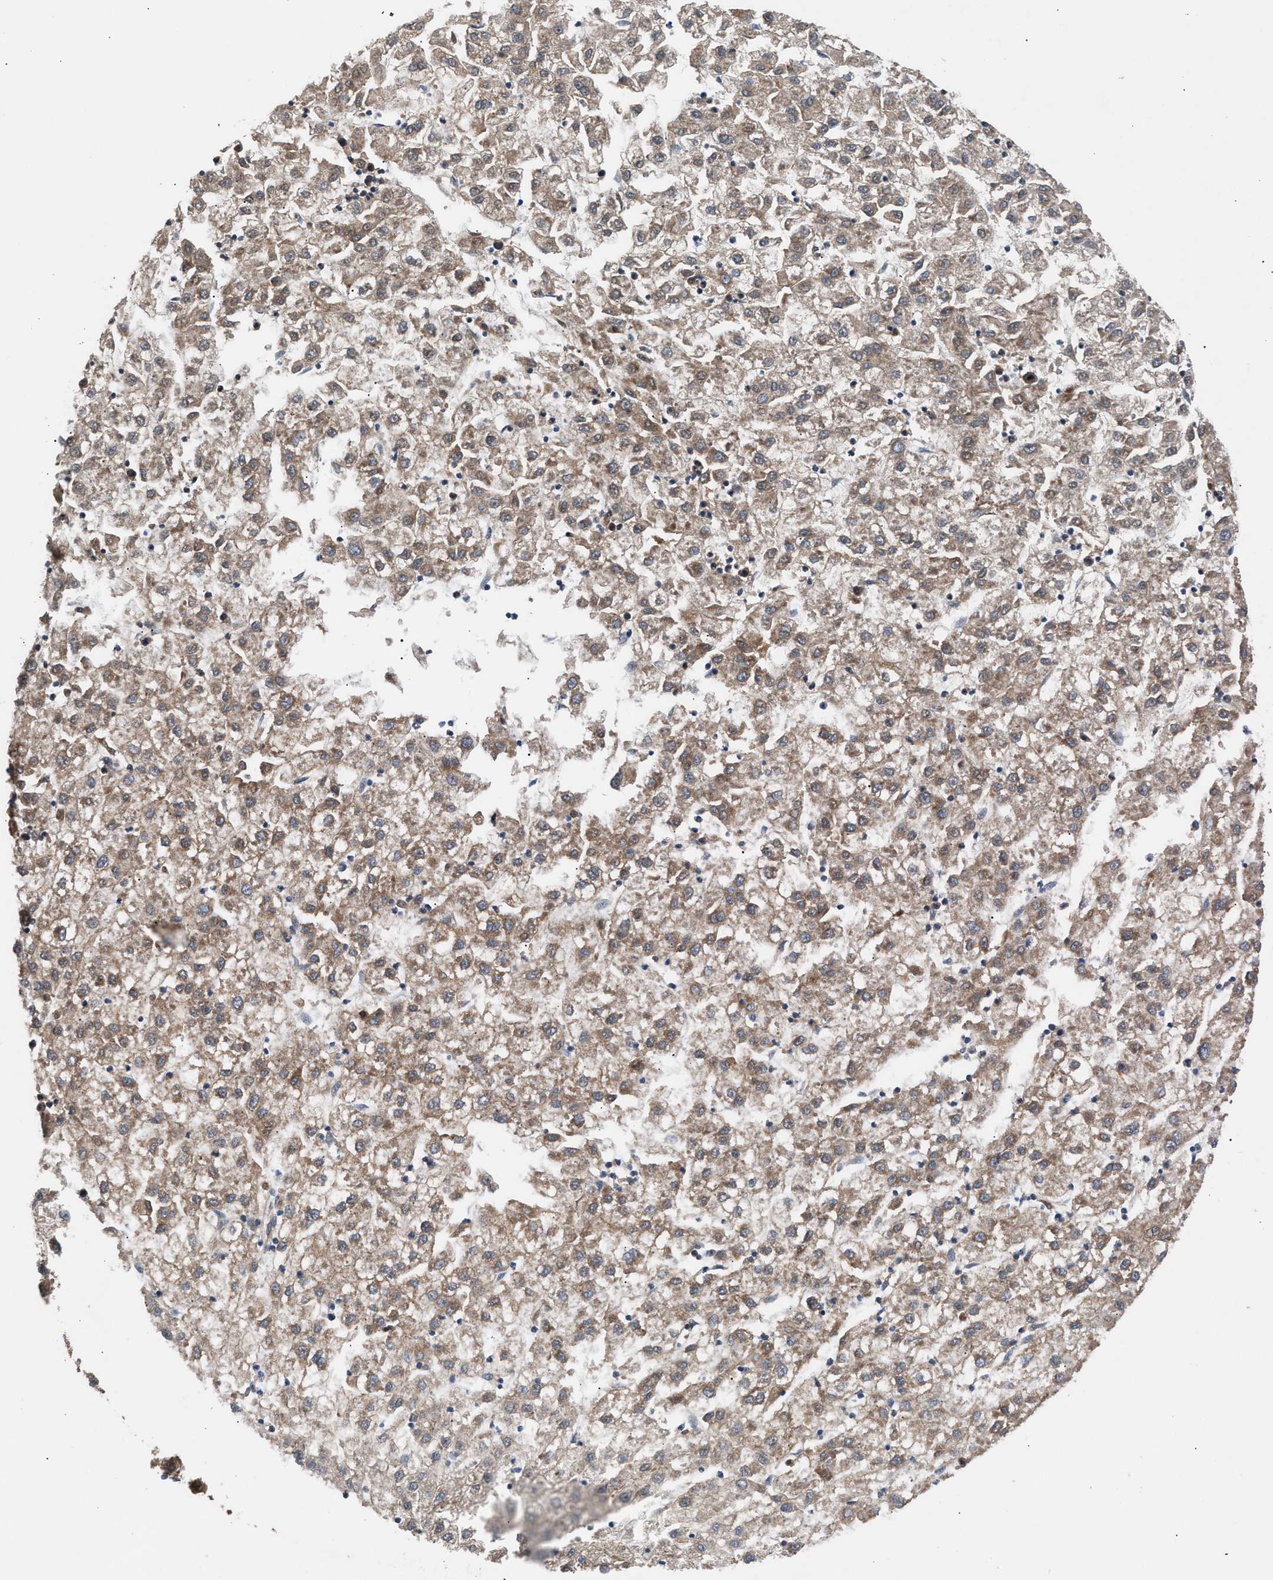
{"staining": {"intensity": "moderate", "quantity": ">75%", "location": "cytoplasmic/membranous"}, "tissue": "liver cancer", "cell_type": "Tumor cells", "image_type": "cancer", "snomed": [{"axis": "morphology", "description": "Carcinoma, Hepatocellular, NOS"}, {"axis": "topography", "description": "Liver"}], "caption": "IHC image of liver hepatocellular carcinoma stained for a protein (brown), which reveals medium levels of moderate cytoplasmic/membranous staining in about >75% of tumor cells.", "gene": "OXSM", "patient": {"sex": "male", "age": 72}}